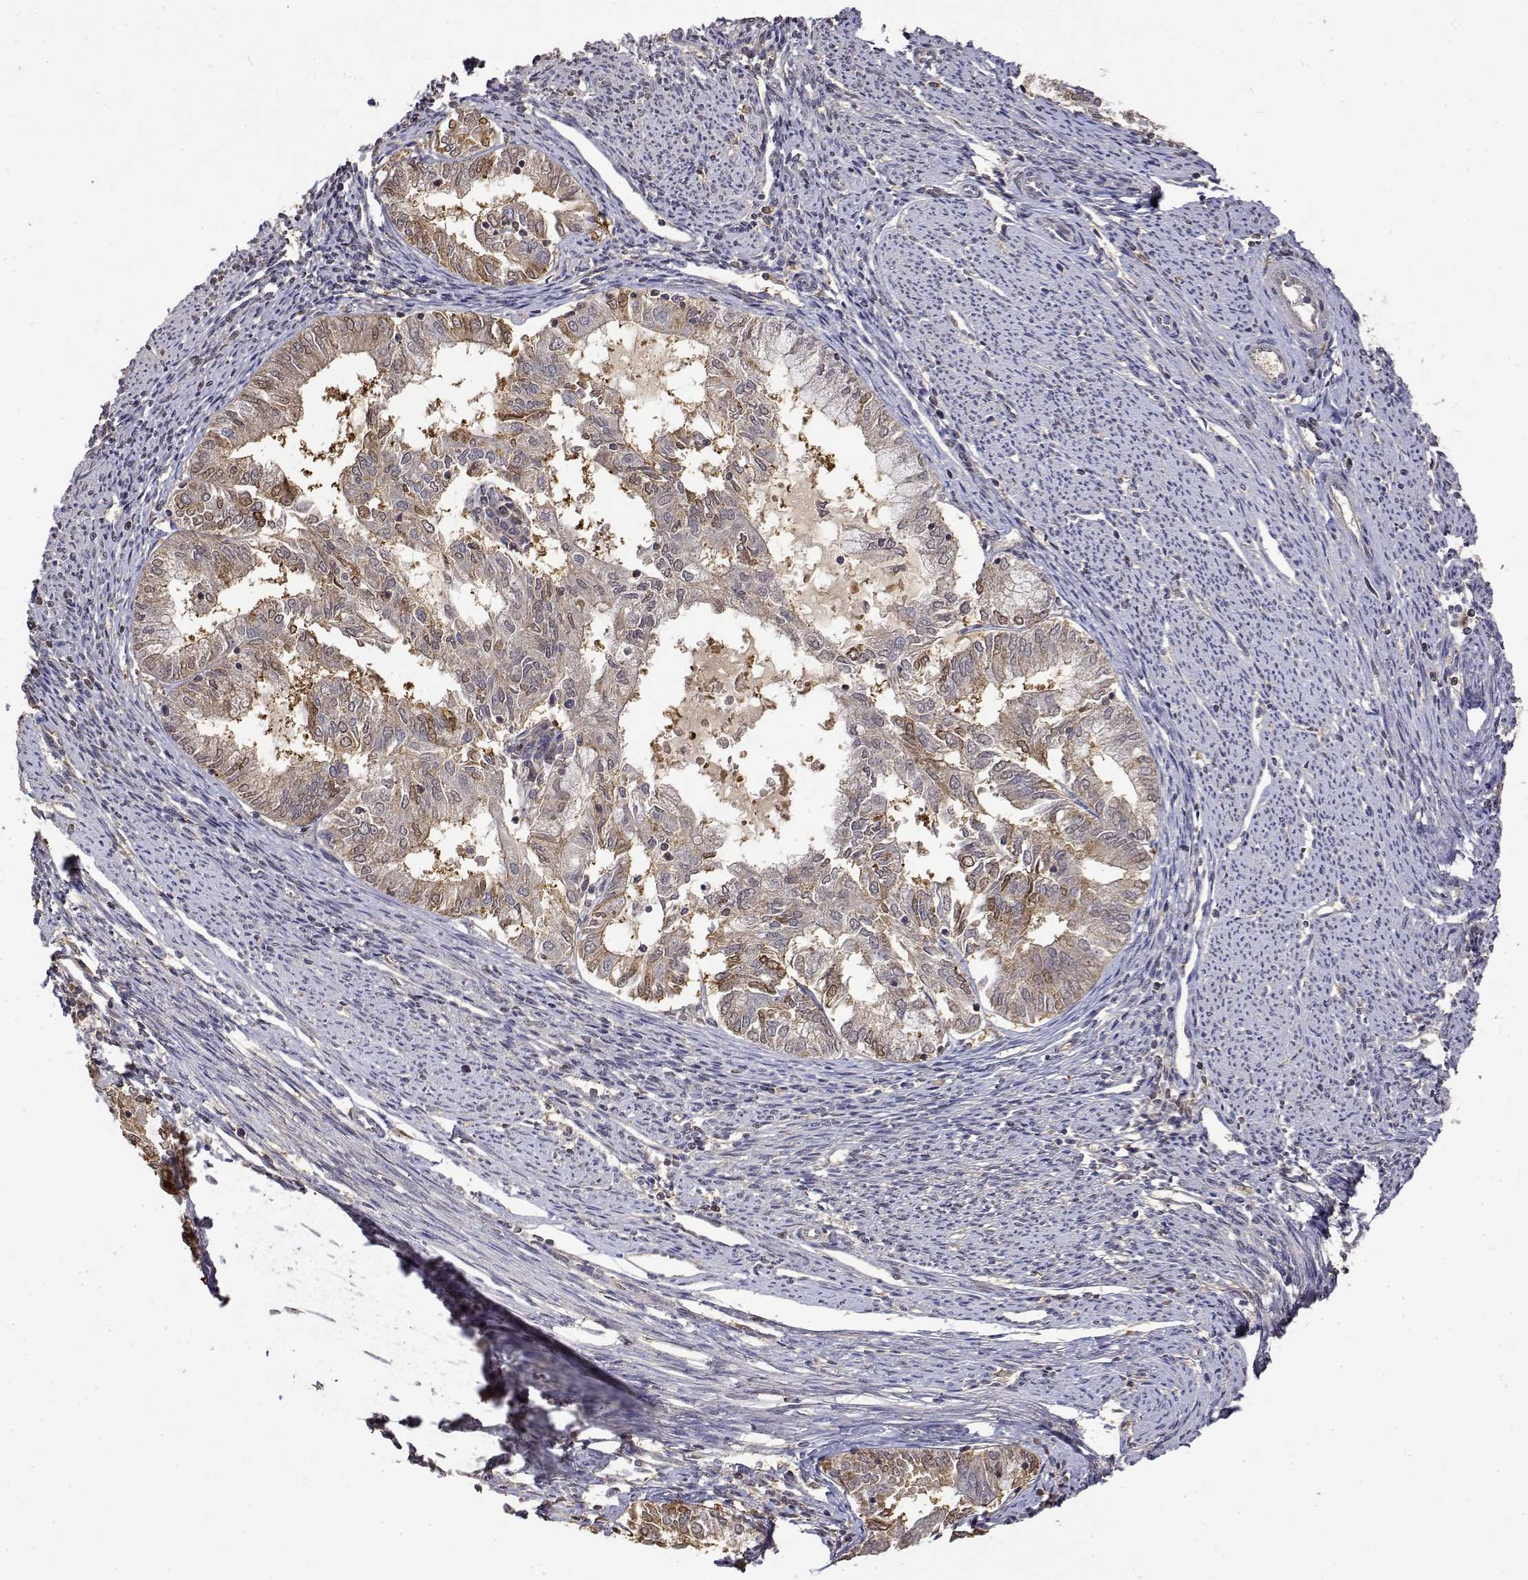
{"staining": {"intensity": "weak", "quantity": "<25%", "location": "cytoplasmic/membranous,nuclear"}, "tissue": "endometrial cancer", "cell_type": "Tumor cells", "image_type": "cancer", "snomed": [{"axis": "morphology", "description": "Adenocarcinoma, NOS"}, {"axis": "topography", "description": "Endometrium"}], "caption": "This is an immunohistochemistry (IHC) image of endometrial cancer. There is no staining in tumor cells.", "gene": "TPI1", "patient": {"sex": "female", "age": 79}}